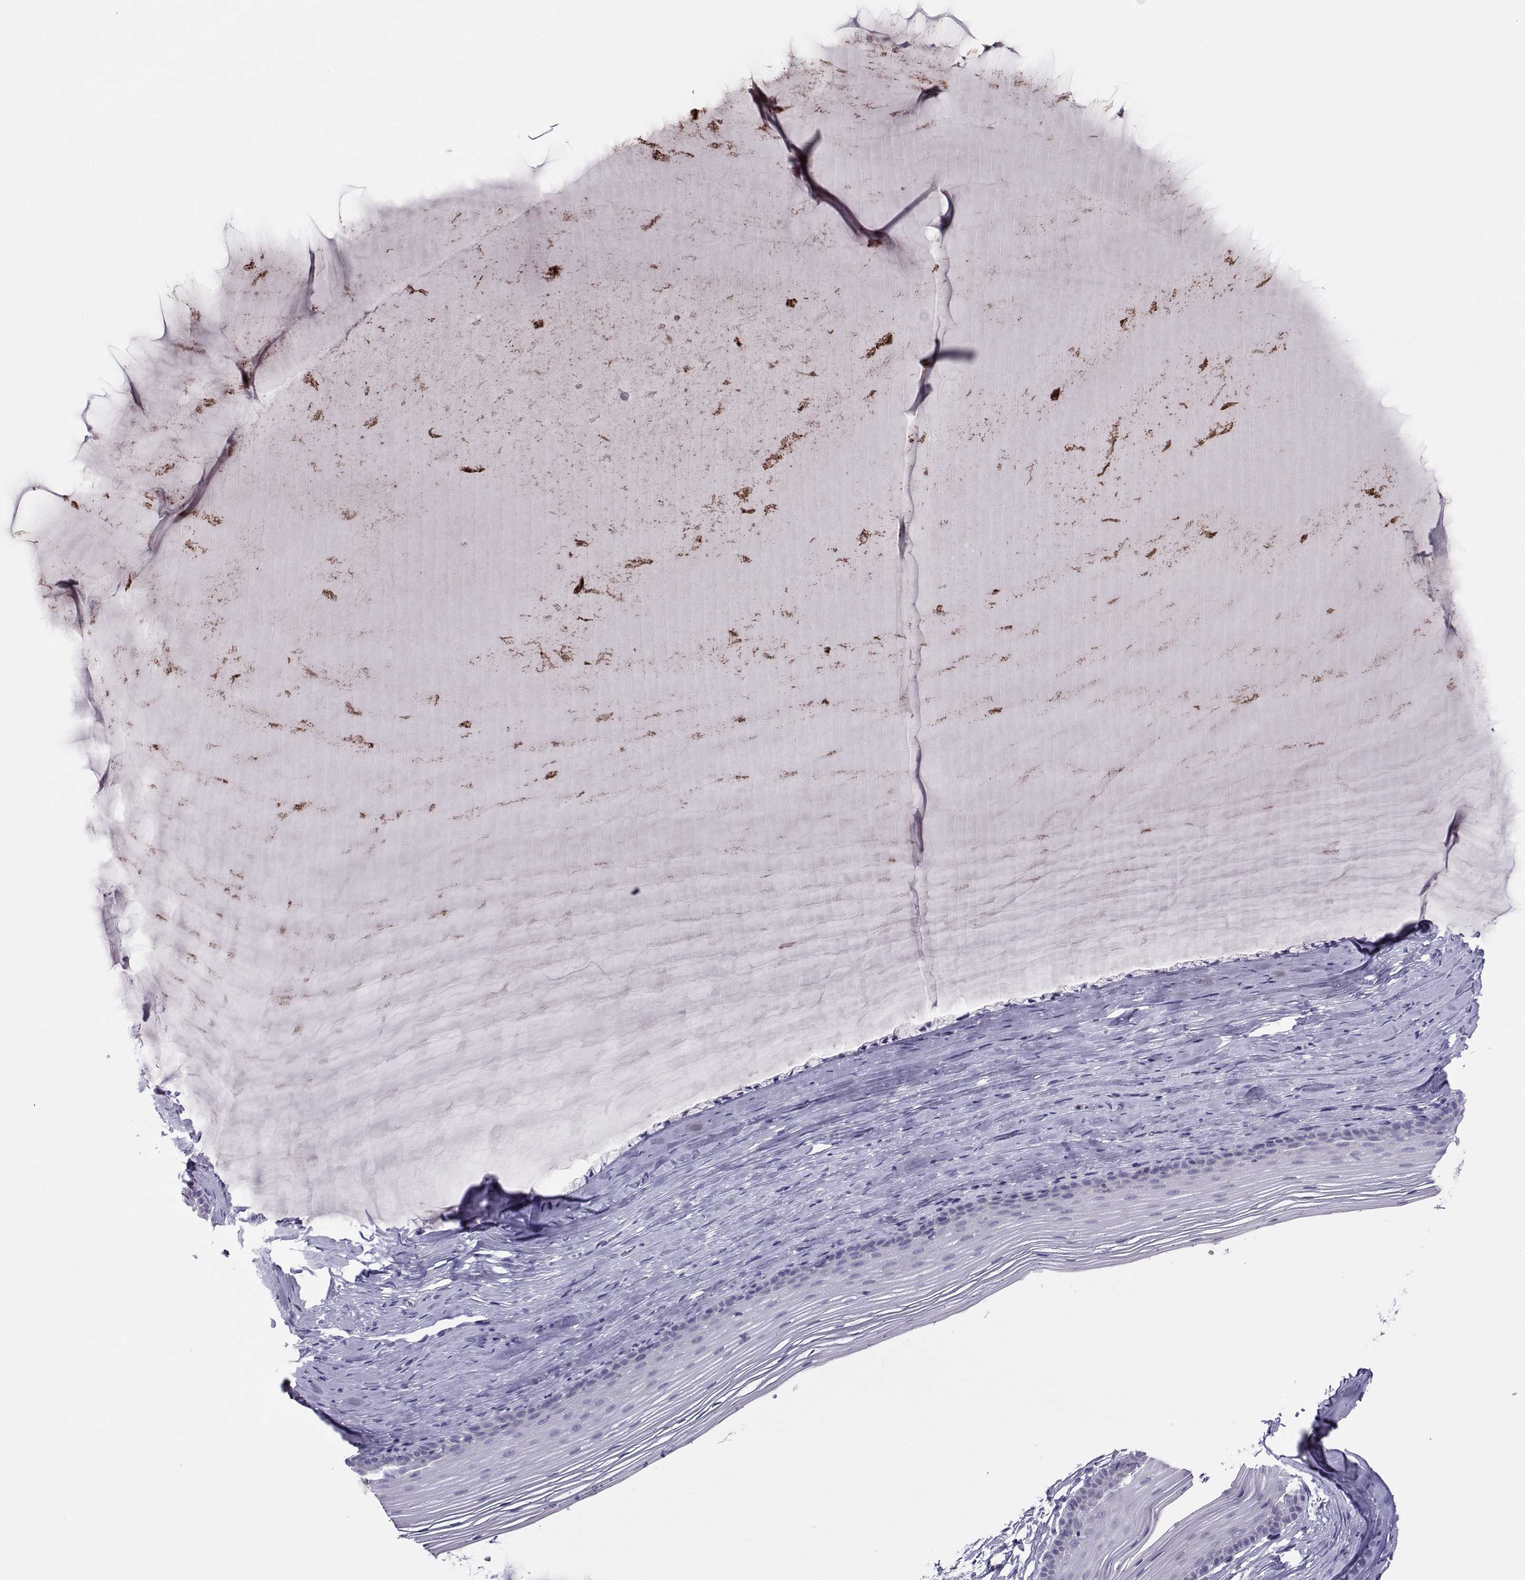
{"staining": {"intensity": "moderate", "quantity": "25%-75%", "location": "cytoplasmic/membranous"}, "tissue": "cervix", "cell_type": "Glandular cells", "image_type": "normal", "snomed": [{"axis": "morphology", "description": "Normal tissue, NOS"}, {"axis": "topography", "description": "Cervix"}], "caption": "Cervix stained for a protein (brown) demonstrates moderate cytoplasmic/membranous positive expression in approximately 25%-75% of glandular cells.", "gene": "TRPM7", "patient": {"sex": "female", "age": 40}}